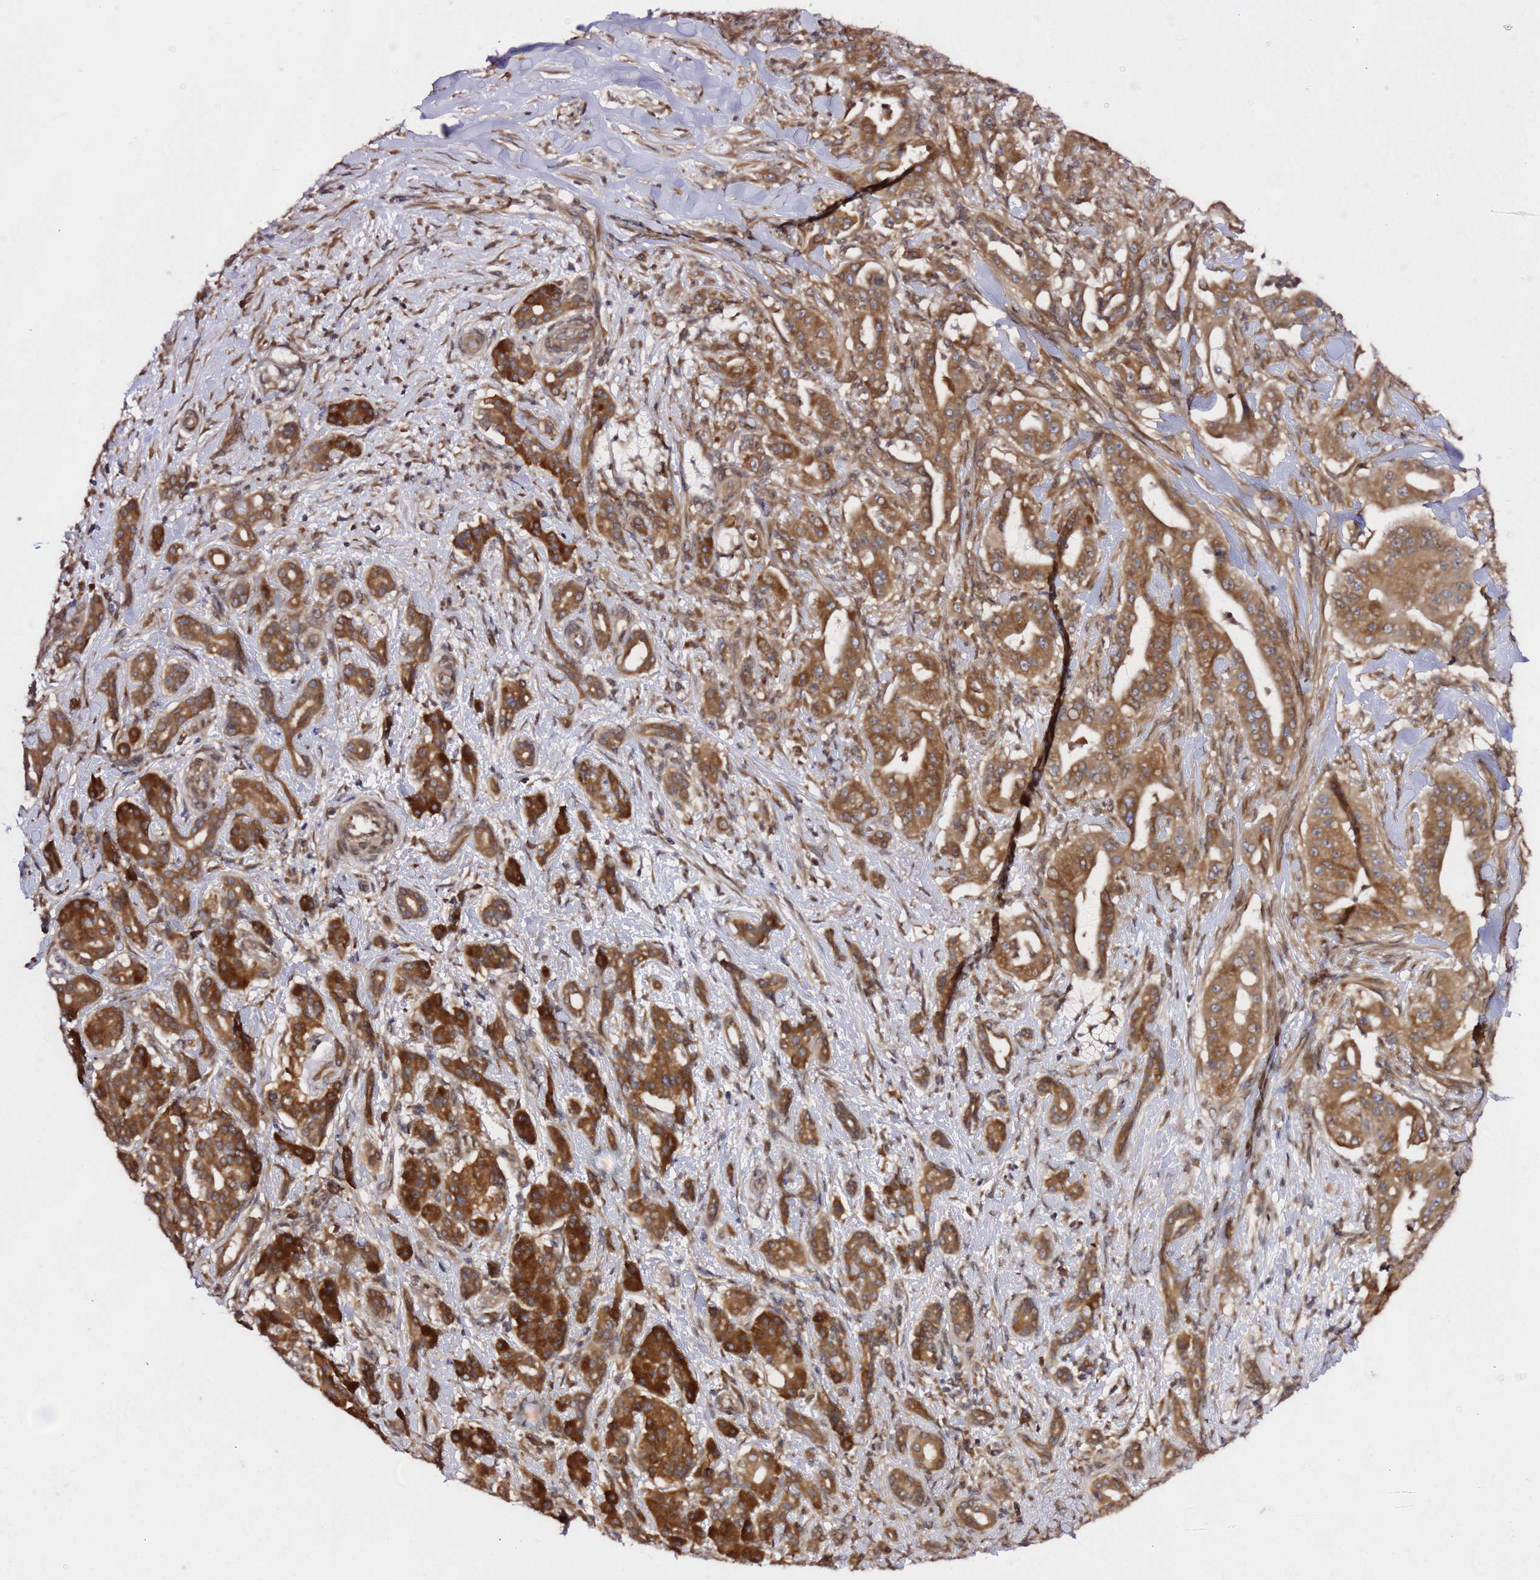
{"staining": {"intensity": "strong", "quantity": ">75%", "location": "cytoplasmic/membranous"}, "tissue": "pancreatic cancer", "cell_type": "Tumor cells", "image_type": "cancer", "snomed": [{"axis": "morphology", "description": "Adenocarcinoma, NOS"}, {"axis": "topography", "description": "Pancreas"}], "caption": "DAB immunohistochemical staining of pancreatic adenocarcinoma reveals strong cytoplasmic/membranous protein positivity in approximately >75% of tumor cells. The staining is performed using DAB (3,3'-diaminobenzidine) brown chromogen to label protein expression. The nuclei are counter-stained blue using hematoxylin.", "gene": "PRKAB2", "patient": {"sex": "male", "age": 57}}